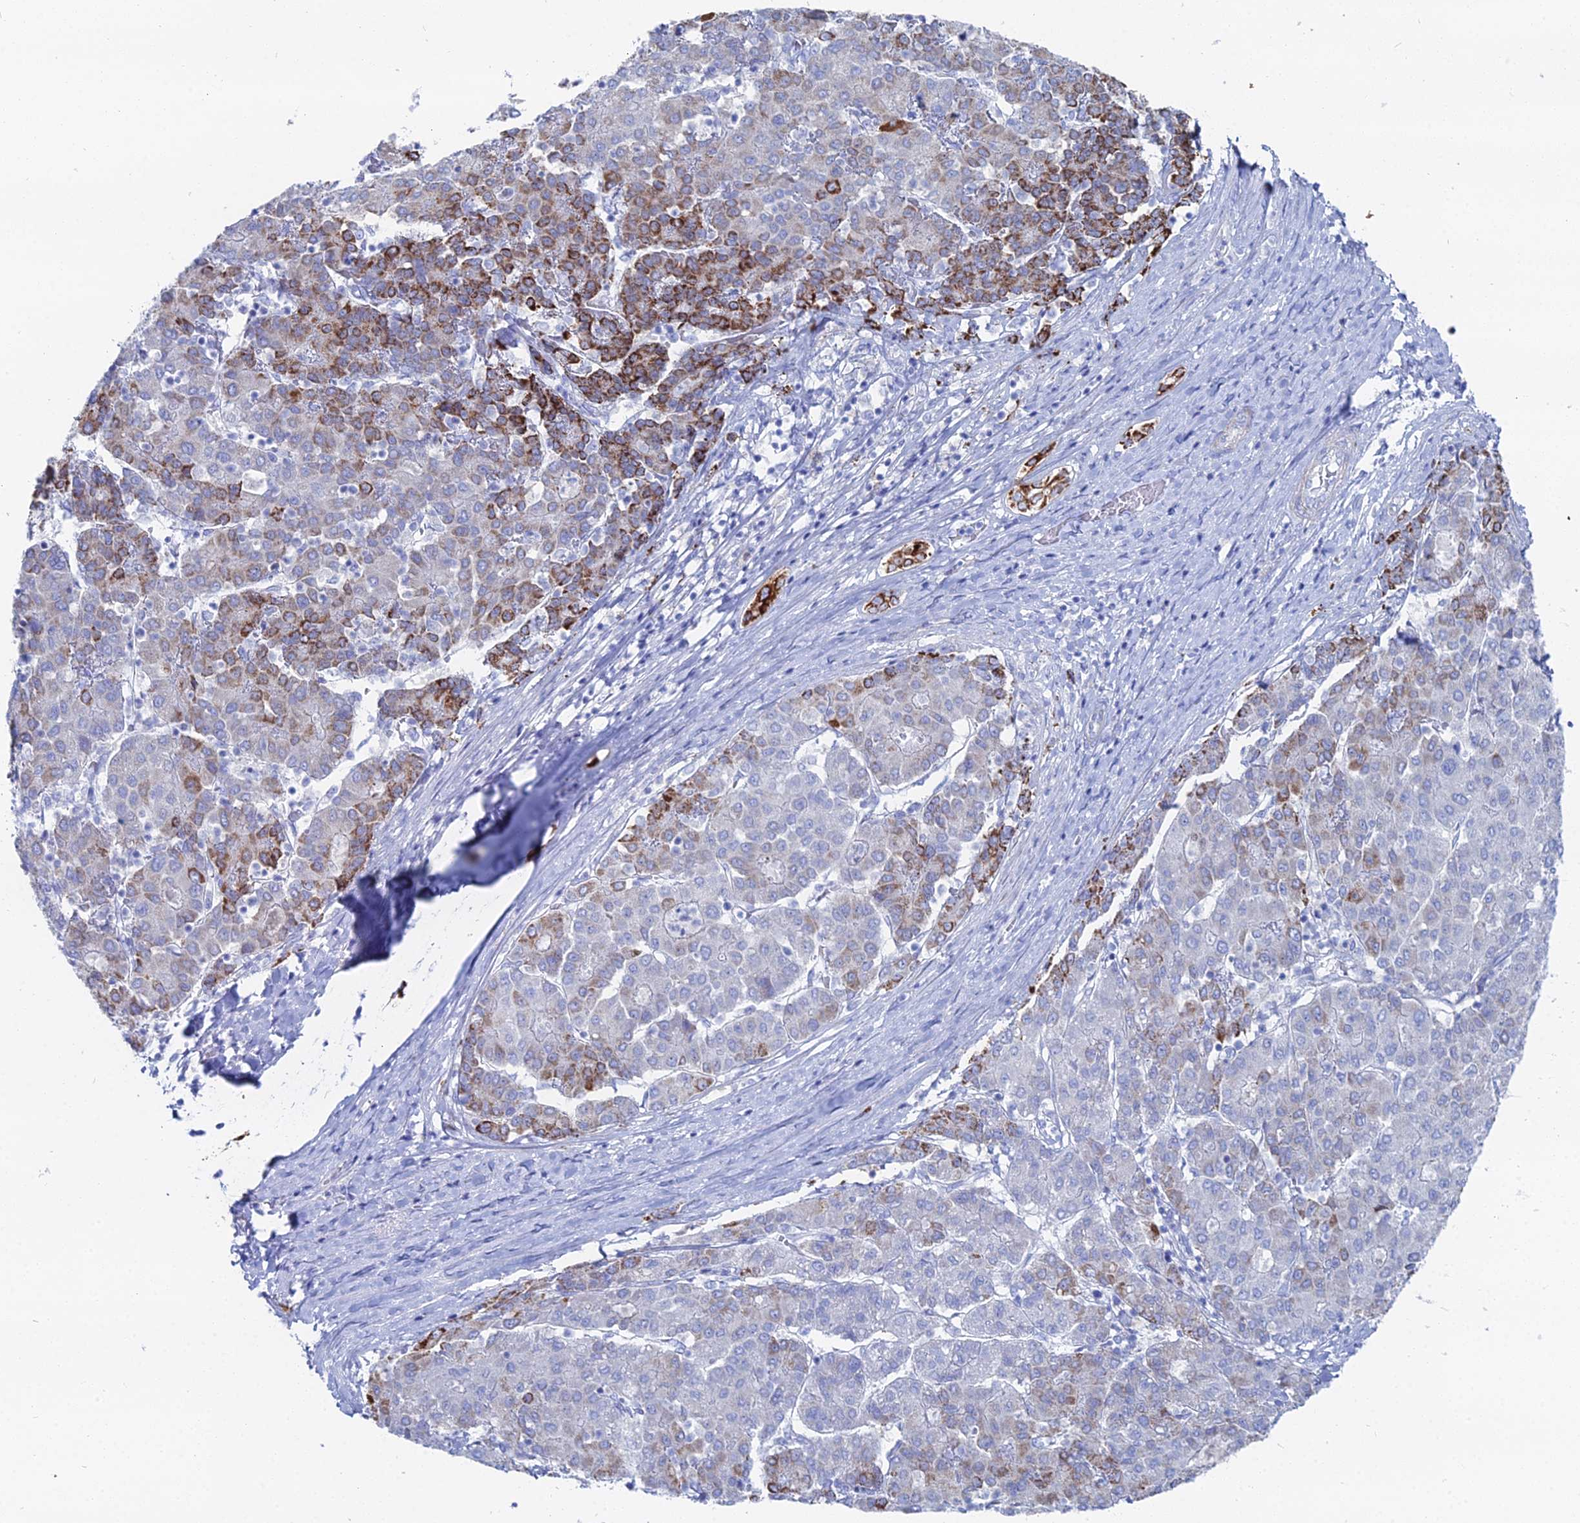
{"staining": {"intensity": "strong", "quantity": "<25%", "location": "cytoplasmic/membranous"}, "tissue": "liver cancer", "cell_type": "Tumor cells", "image_type": "cancer", "snomed": [{"axis": "morphology", "description": "Carcinoma, Hepatocellular, NOS"}, {"axis": "topography", "description": "Liver"}], "caption": "The image reveals a brown stain indicating the presence of a protein in the cytoplasmic/membranous of tumor cells in liver cancer.", "gene": "DHX34", "patient": {"sex": "male", "age": 65}}